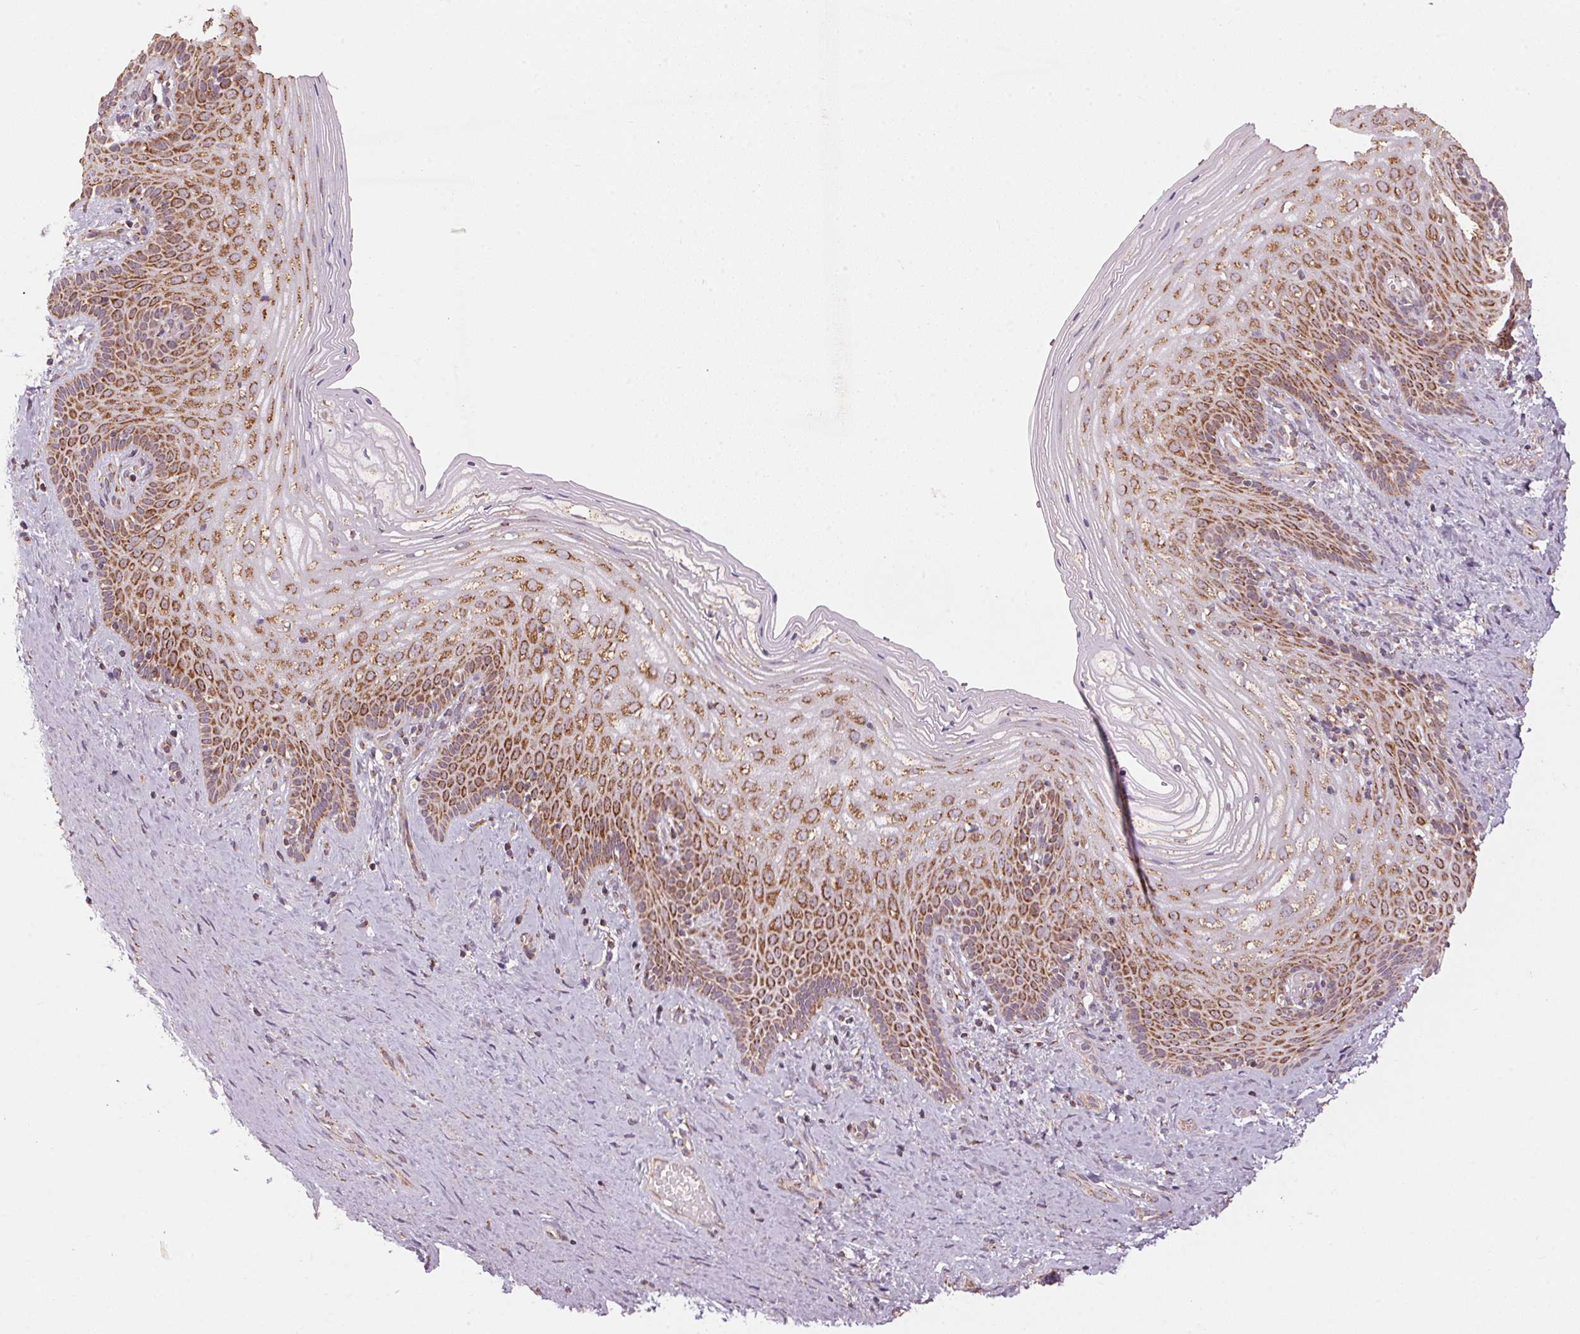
{"staining": {"intensity": "moderate", "quantity": ">75%", "location": "cytoplasmic/membranous"}, "tissue": "vagina", "cell_type": "Squamous epithelial cells", "image_type": "normal", "snomed": [{"axis": "morphology", "description": "Normal tissue, NOS"}, {"axis": "topography", "description": "Vagina"}], "caption": "The immunohistochemical stain shows moderate cytoplasmic/membranous expression in squamous epithelial cells of benign vagina. The staining was performed using DAB (3,3'-diaminobenzidine) to visualize the protein expression in brown, while the nuclei were stained in blue with hematoxylin (Magnification: 20x).", "gene": "TOMM70", "patient": {"sex": "female", "age": 45}}